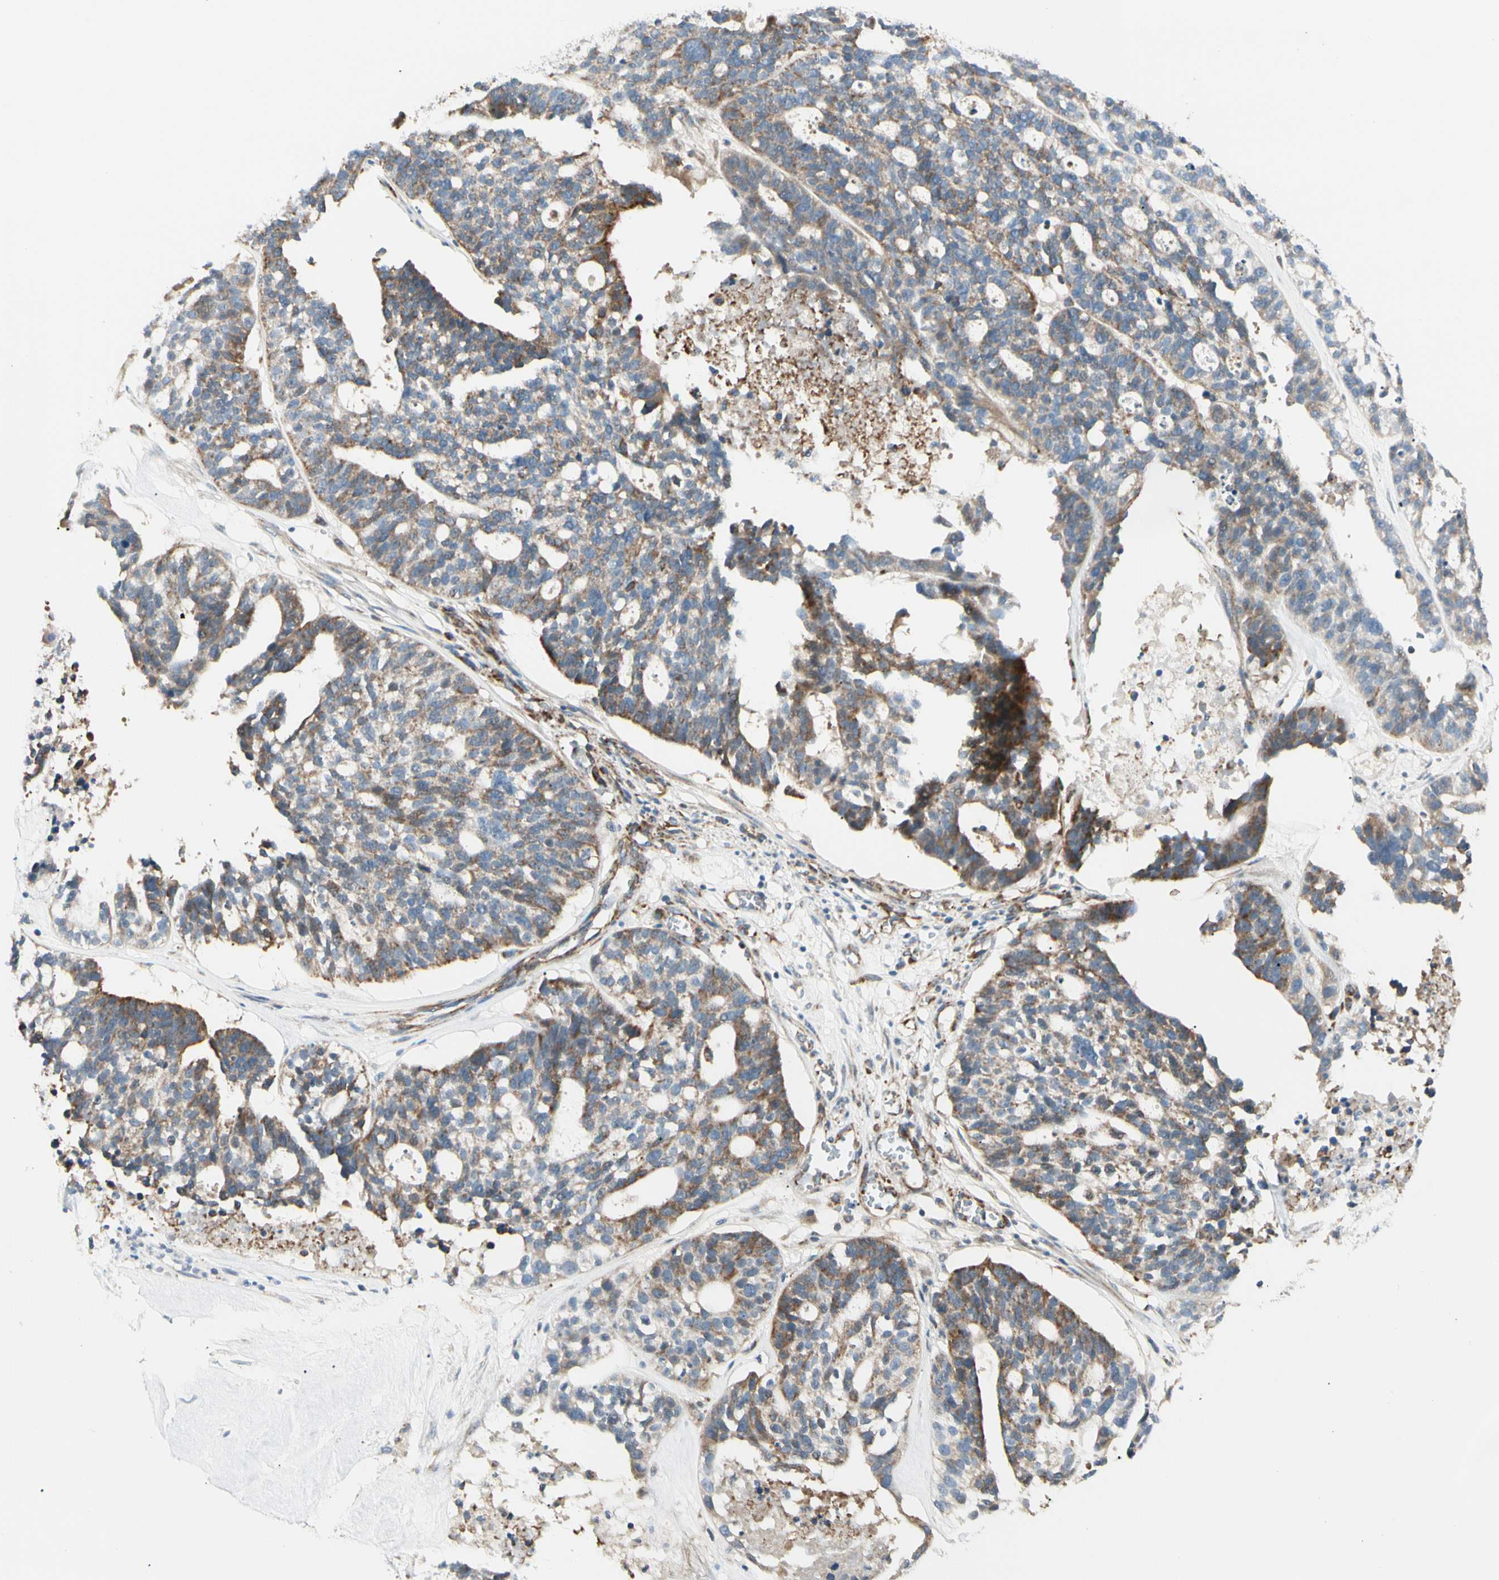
{"staining": {"intensity": "moderate", "quantity": "25%-75%", "location": "cytoplasmic/membranous"}, "tissue": "ovarian cancer", "cell_type": "Tumor cells", "image_type": "cancer", "snomed": [{"axis": "morphology", "description": "Cystadenocarcinoma, serous, NOS"}, {"axis": "topography", "description": "Ovary"}], "caption": "A histopathology image of human serous cystadenocarcinoma (ovarian) stained for a protein reveals moderate cytoplasmic/membranous brown staining in tumor cells.", "gene": "TBC1D10A", "patient": {"sex": "female", "age": 59}}